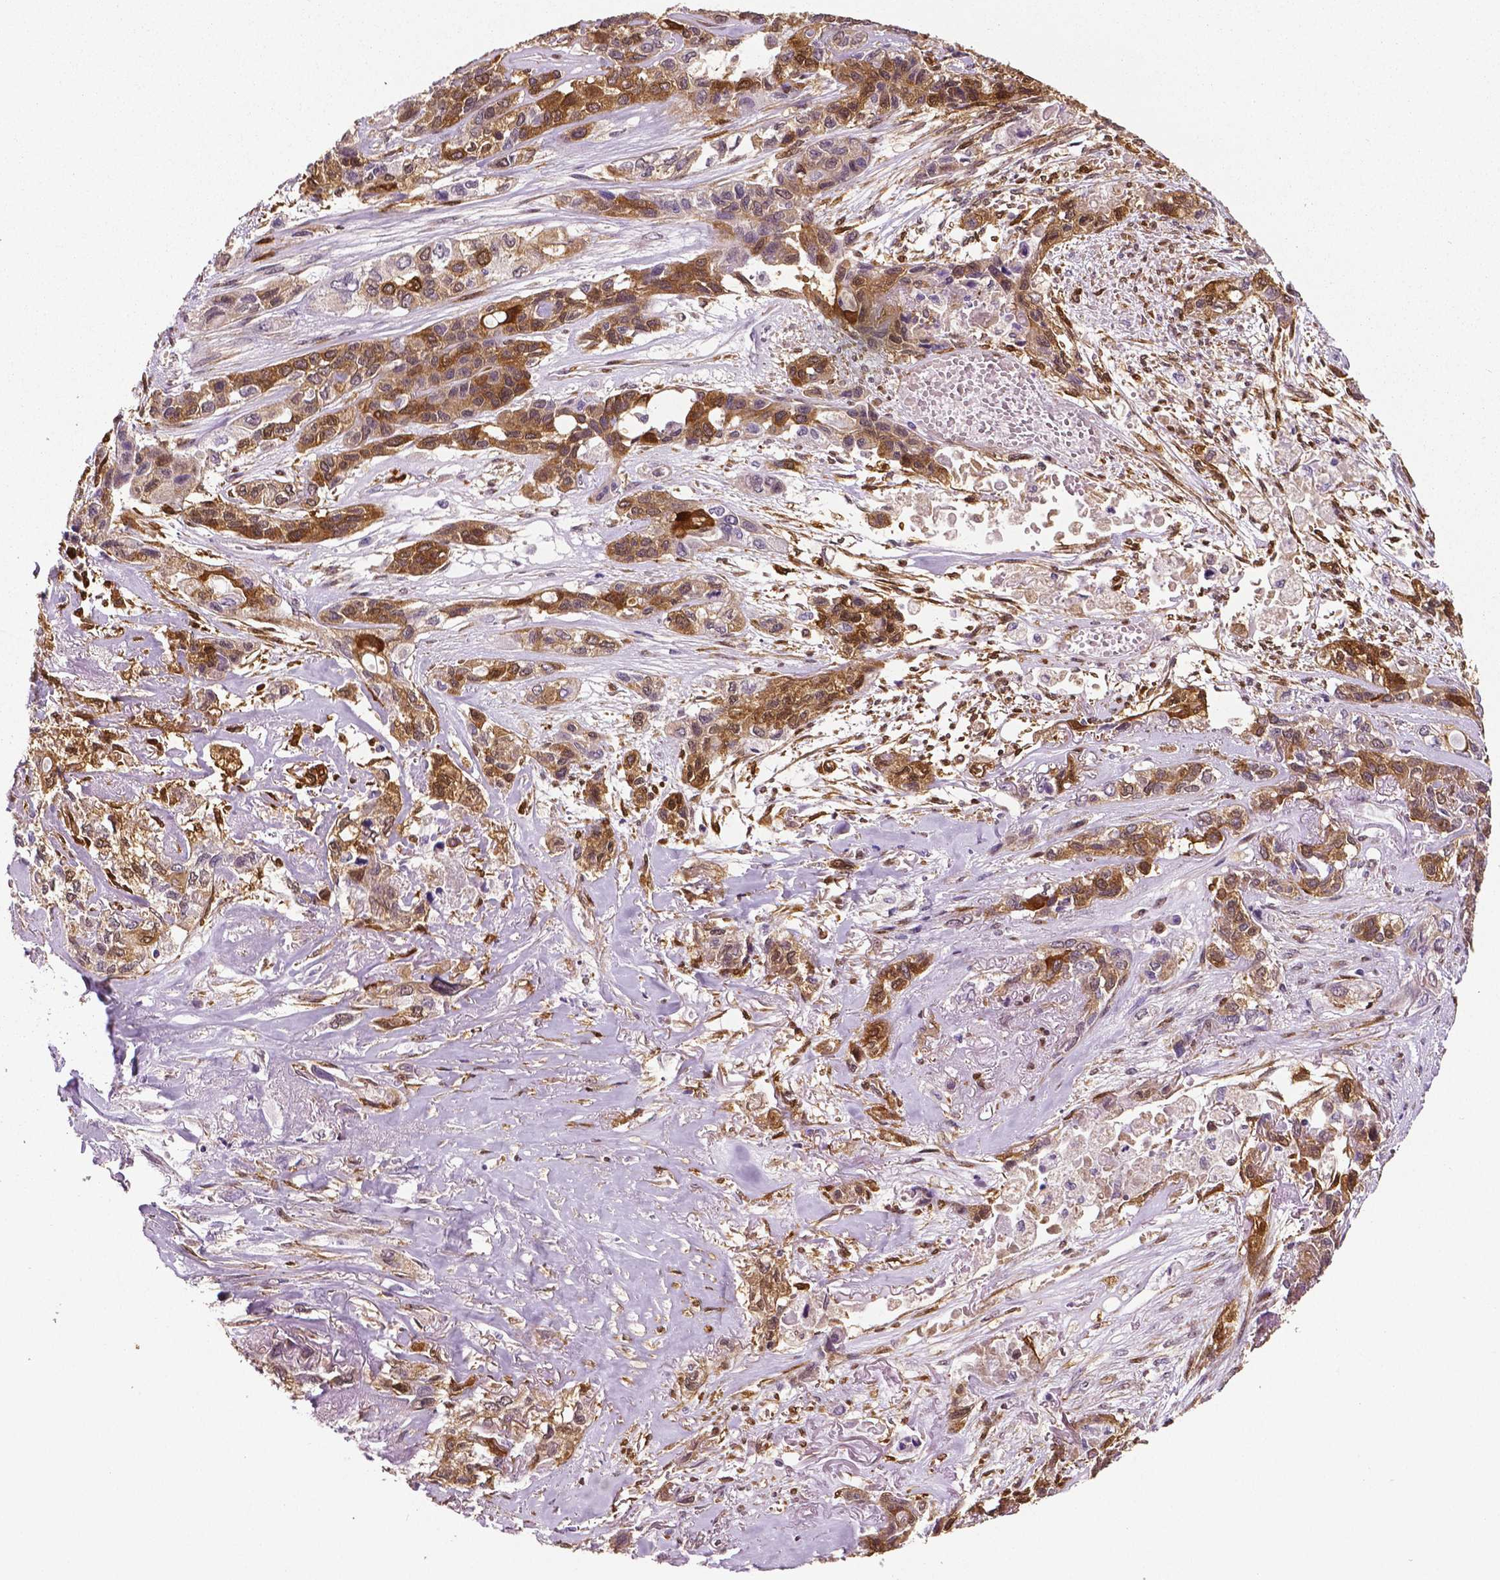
{"staining": {"intensity": "moderate", "quantity": ">75%", "location": "cytoplasmic/membranous"}, "tissue": "lung cancer", "cell_type": "Tumor cells", "image_type": "cancer", "snomed": [{"axis": "morphology", "description": "Squamous cell carcinoma, NOS"}, {"axis": "topography", "description": "Lung"}], "caption": "Immunohistochemistry of lung cancer demonstrates medium levels of moderate cytoplasmic/membranous positivity in about >75% of tumor cells.", "gene": "PHGDH", "patient": {"sex": "female", "age": 70}}